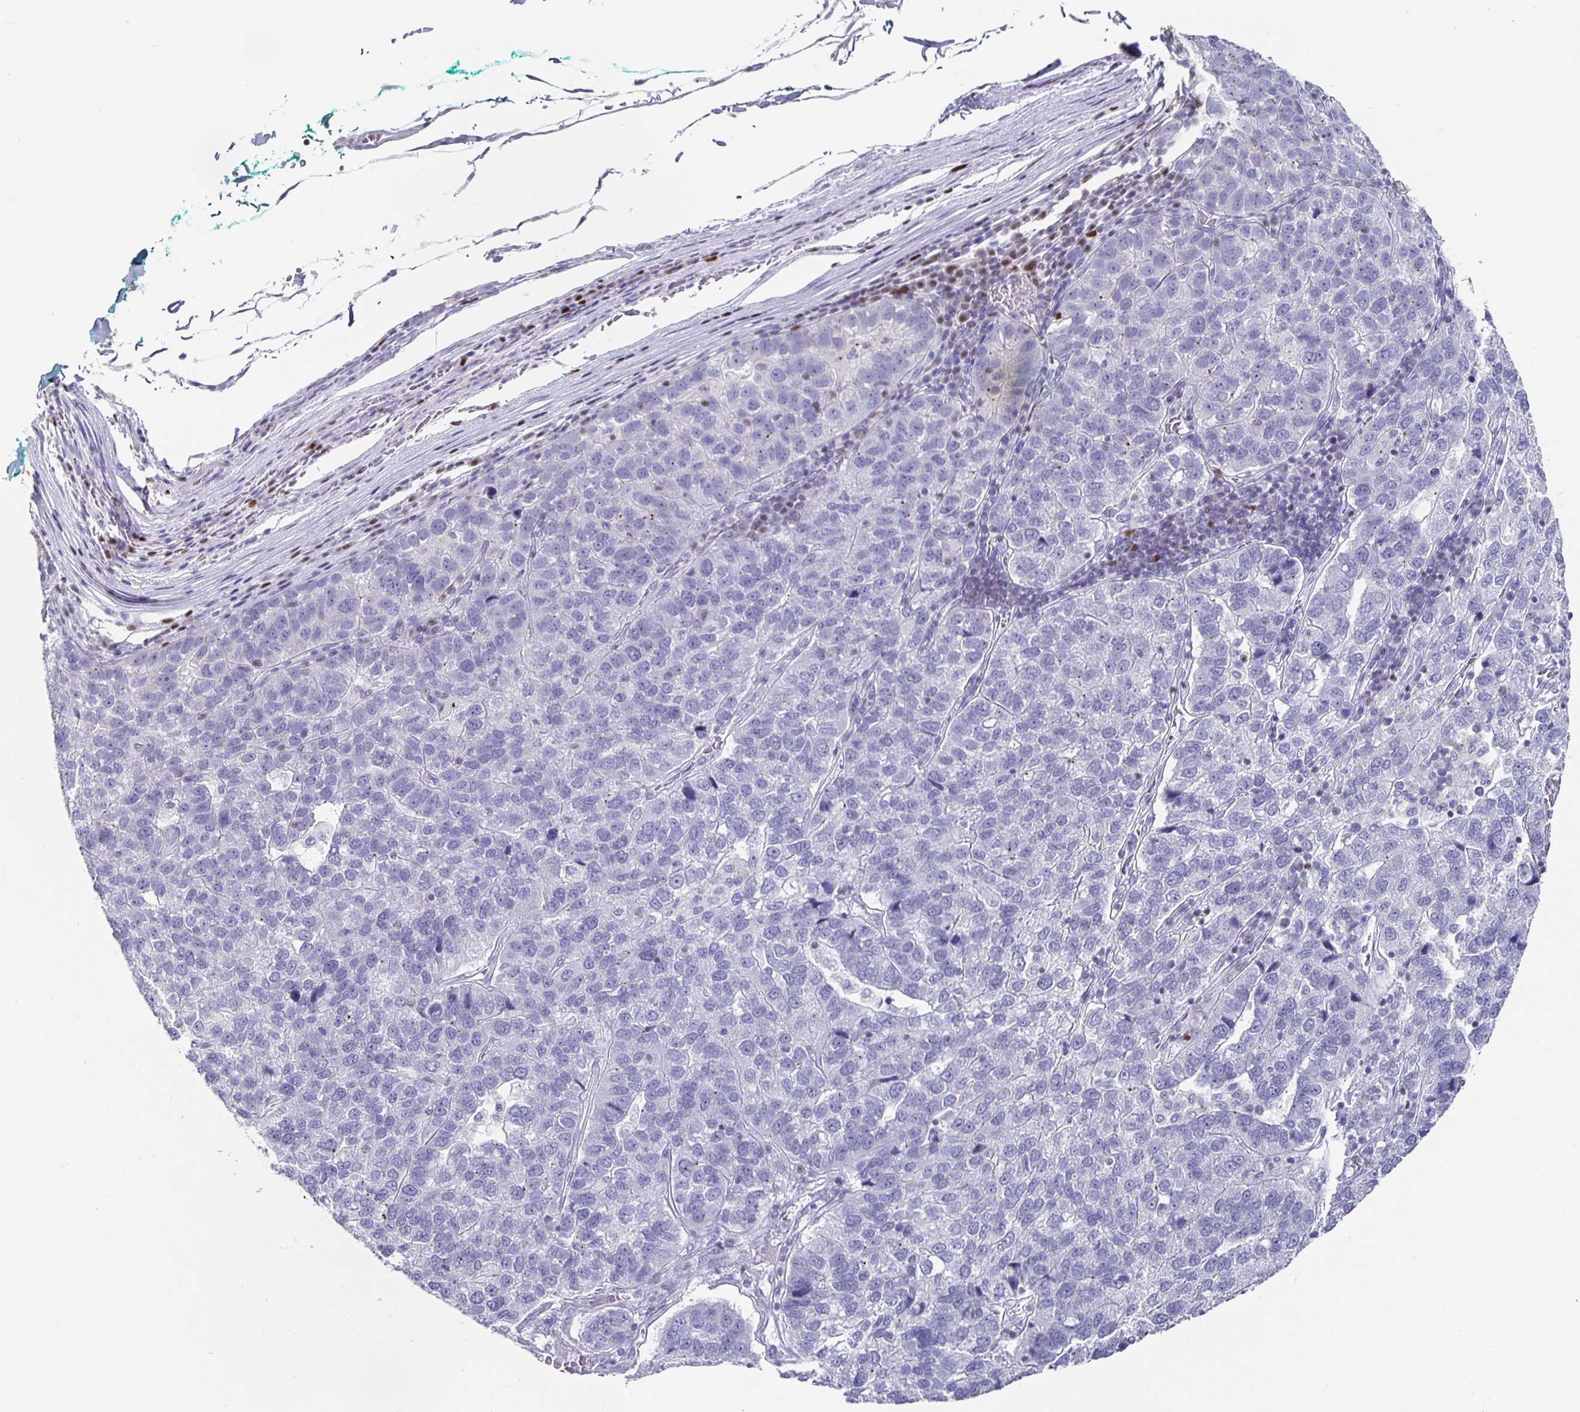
{"staining": {"intensity": "negative", "quantity": "none", "location": "none"}, "tissue": "pancreatic cancer", "cell_type": "Tumor cells", "image_type": "cancer", "snomed": [{"axis": "morphology", "description": "Adenocarcinoma, NOS"}, {"axis": "topography", "description": "Pancreas"}], "caption": "A histopathology image of human pancreatic adenocarcinoma is negative for staining in tumor cells.", "gene": "RUNX2", "patient": {"sex": "female", "age": 61}}